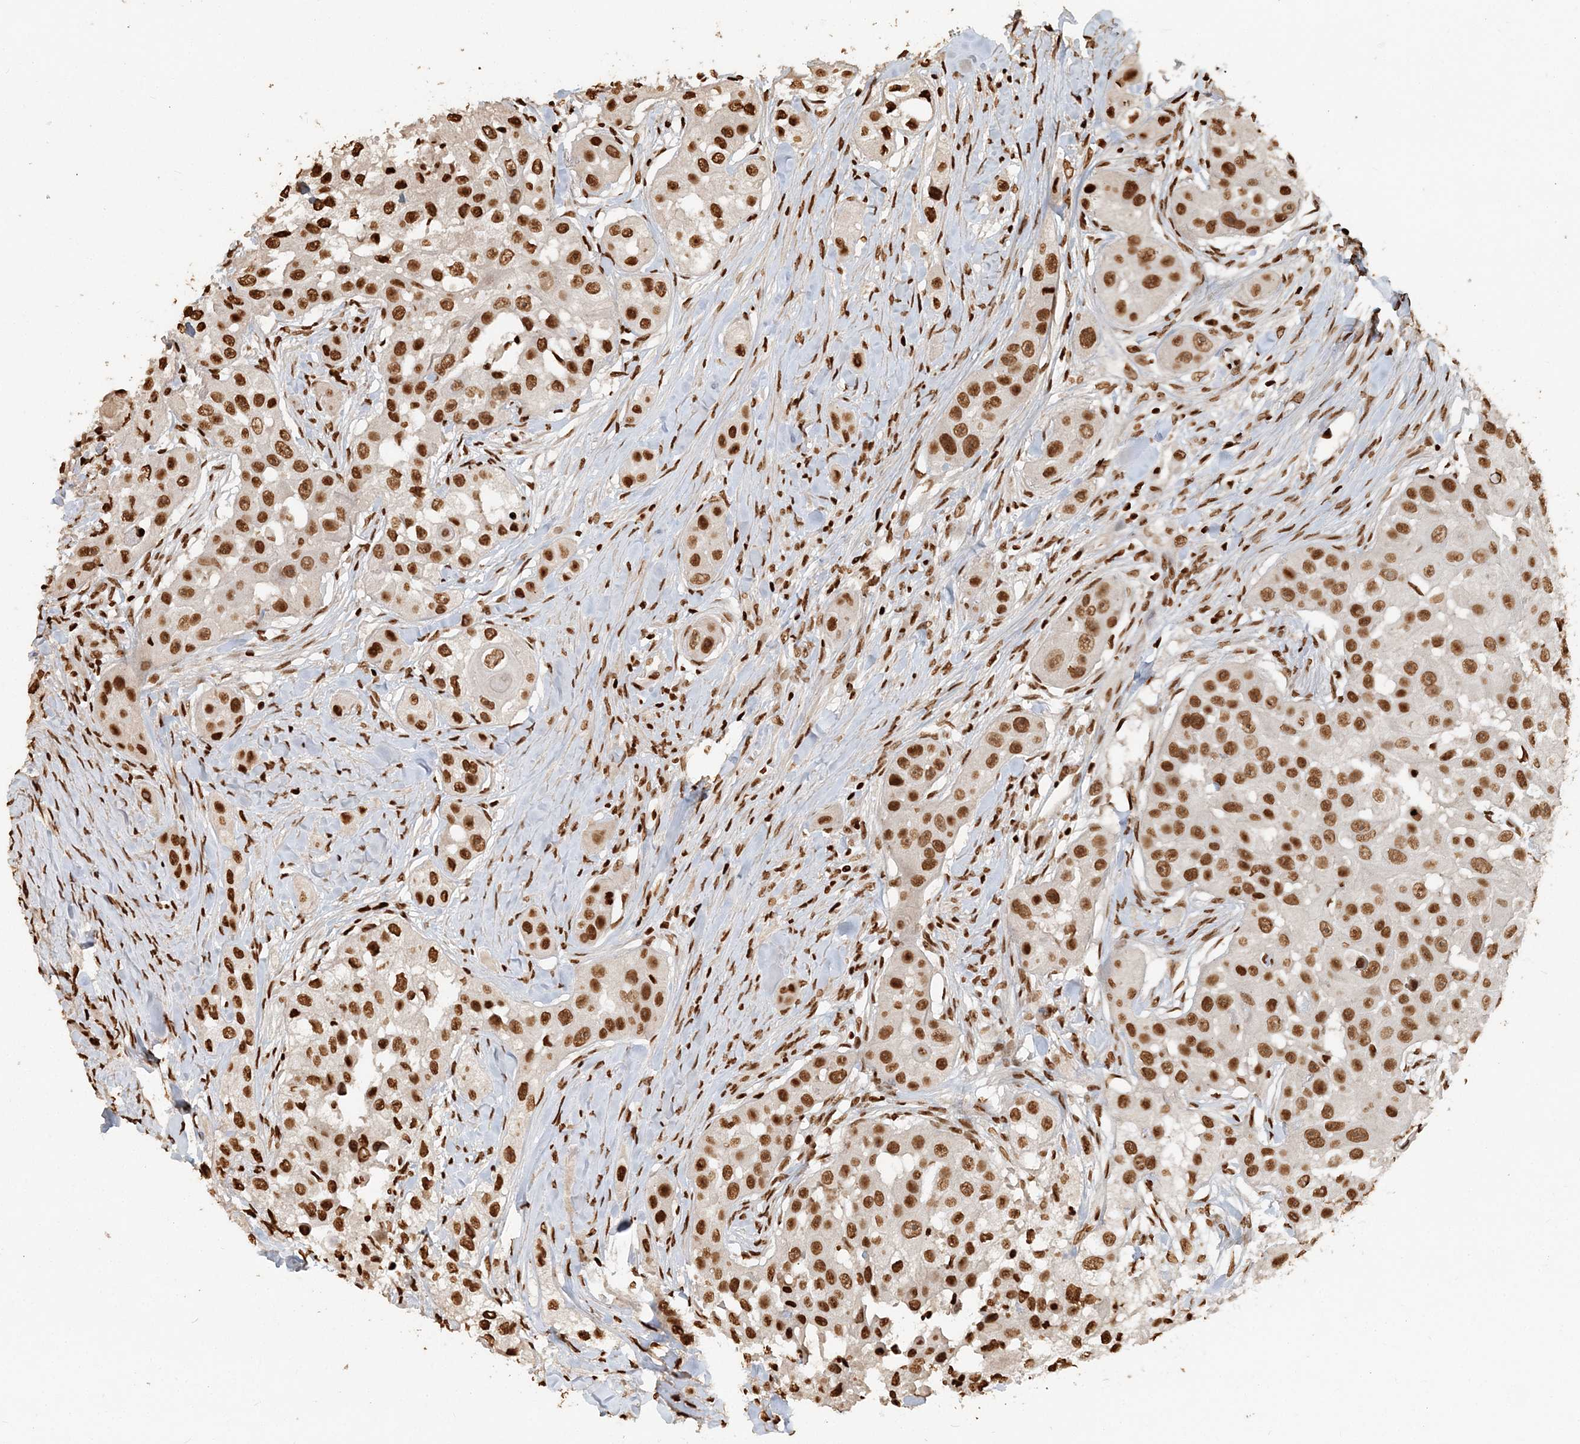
{"staining": {"intensity": "strong", "quantity": ">75%", "location": "nuclear"}, "tissue": "head and neck cancer", "cell_type": "Tumor cells", "image_type": "cancer", "snomed": [{"axis": "morphology", "description": "Normal tissue, NOS"}, {"axis": "morphology", "description": "Squamous cell carcinoma, NOS"}, {"axis": "topography", "description": "Skeletal muscle"}, {"axis": "topography", "description": "Head-Neck"}], "caption": "IHC (DAB (3,3'-diaminobenzidine)) staining of human squamous cell carcinoma (head and neck) shows strong nuclear protein staining in about >75% of tumor cells.", "gene": "H3-3B", "patient": {"sex": "male", "age": 51}}